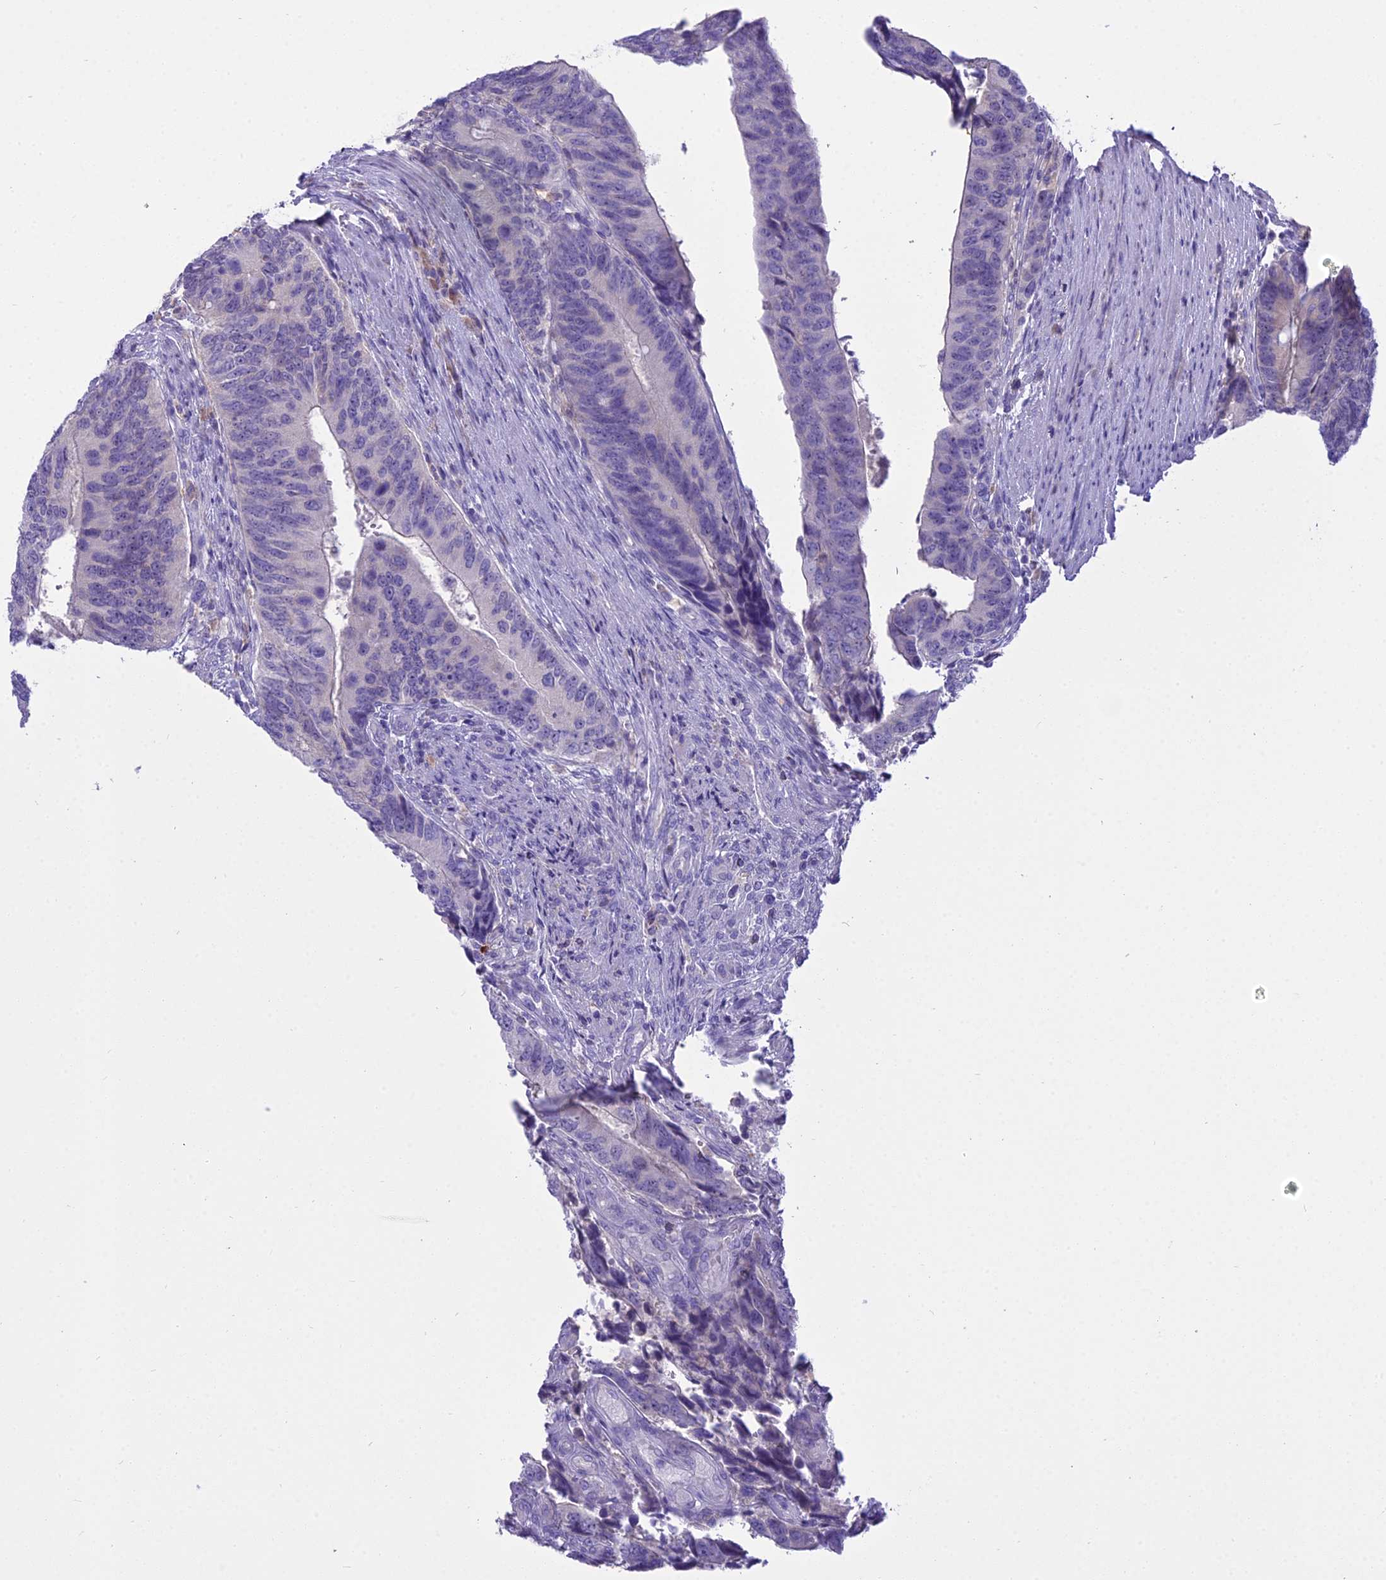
{"staining": {"intensity": "negative", "quantity": "none", "location": "none"}, "tissue": "colorectal cancer", "cell_type": "Tumor cells", "image_type": "cancer", "snomed": [{"axis": "morphology", "description": "Adenocarcinoma, NOS"}, {"axis": "topography", "description": "Colon"}], "caption": "Tumor cells are negative for brown protein staining in adenocarcinoma (colorectal).", "gene": "BLNK", "patient": {"sex": "male", "age": 87}}